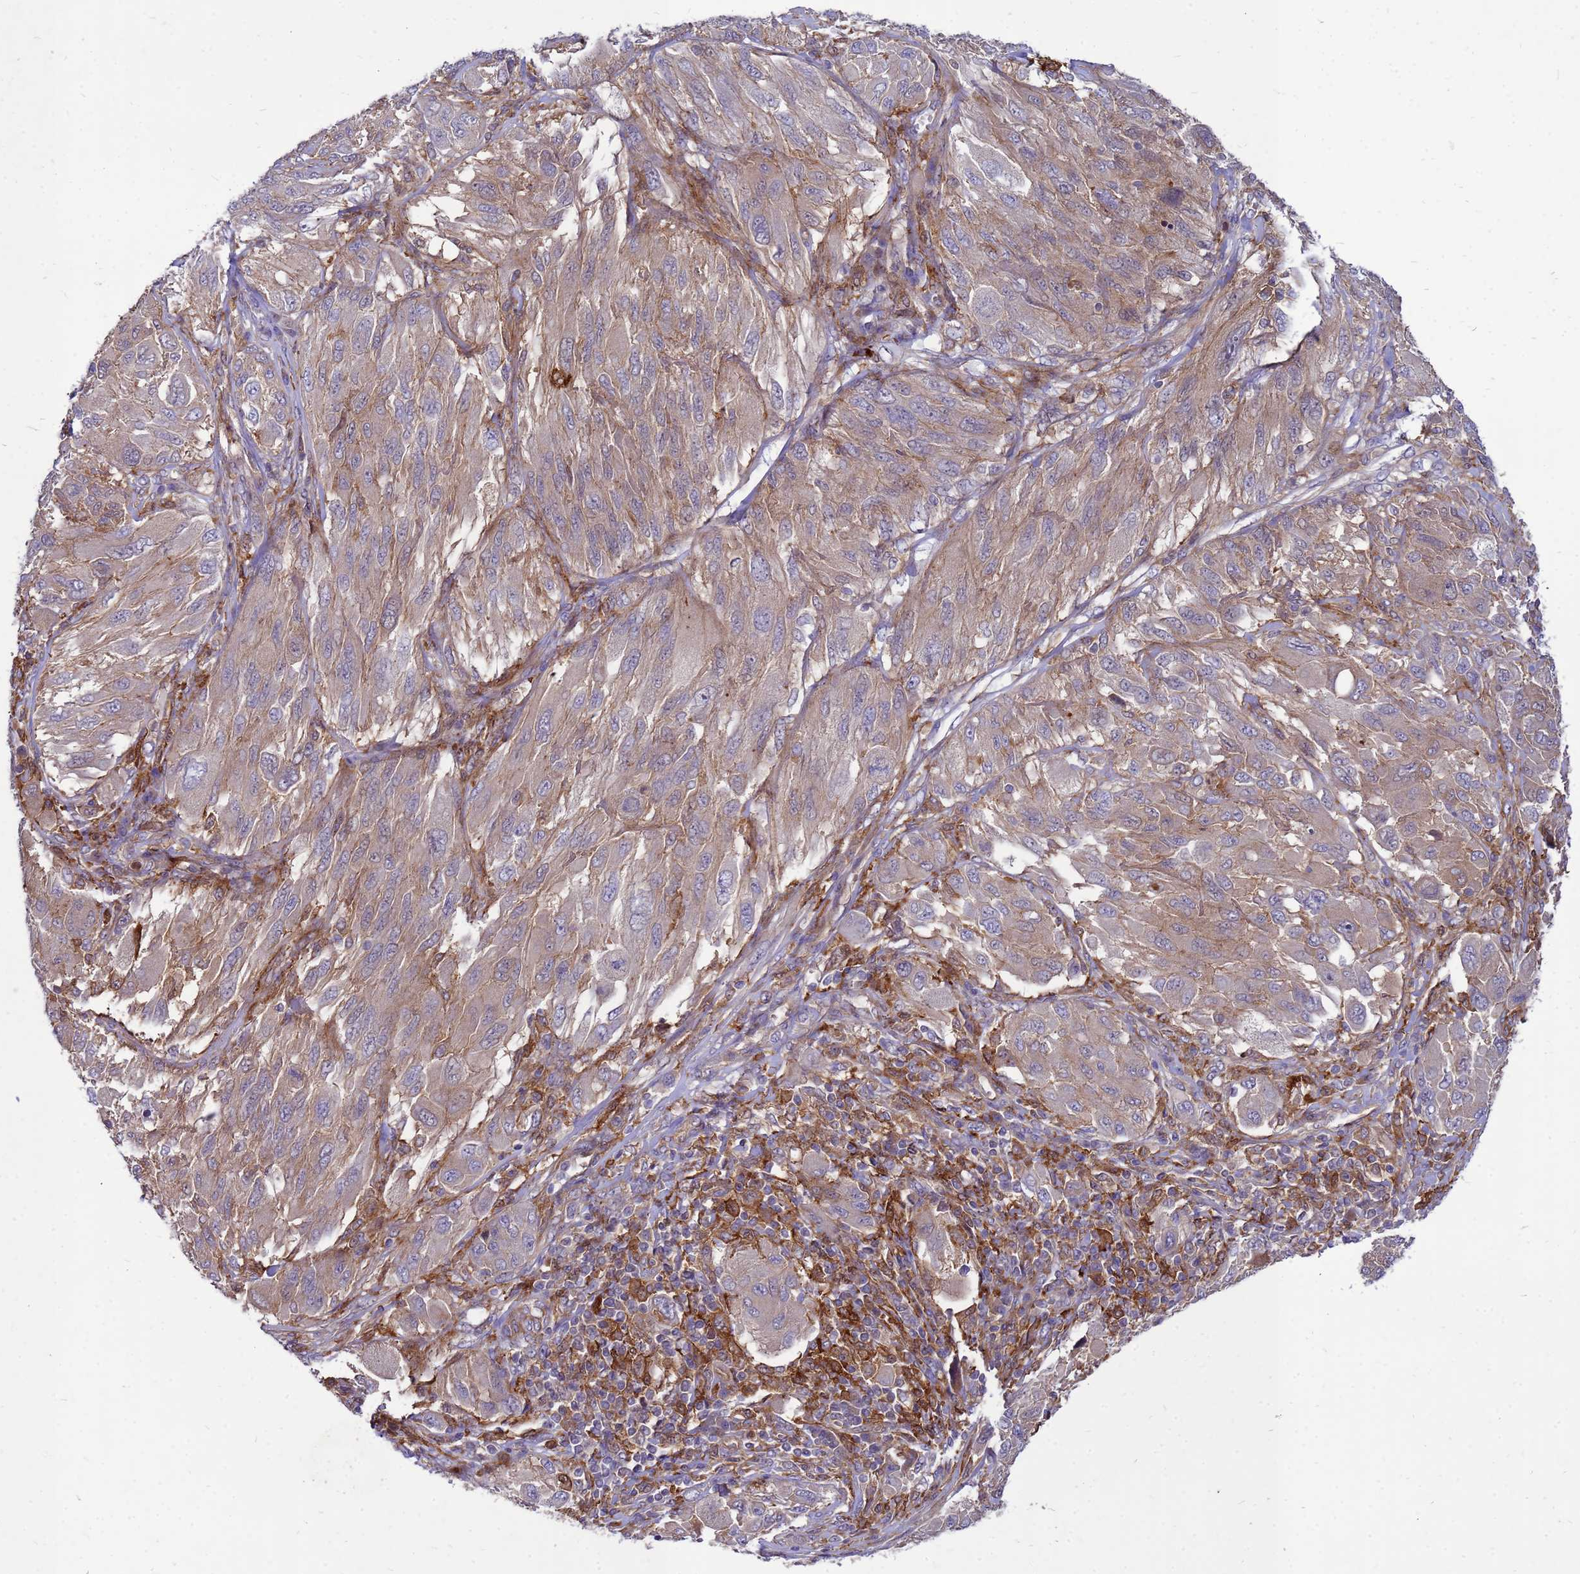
{"staining": {"intensity": "weak", "quantity": ">75%", "location": "cytoplasmic/membranous"}, "tissue": "melanoma", "cell_type": "Tumor cells", "image_type": "cancer", "snomed": [{"axis": "morphology", "description": "Malignant melanoma, NOS"}, {"axis": "topography", "description": "Skin"}], "caption": "Weak cytoplasmic/membranous staining for a protein is seen in approximately >75% of tumor cells of malignant melanoma using immunohistochemistry (IHC).", "gene": "RNF215", "patient": {"sex": "female", "age": 91}}